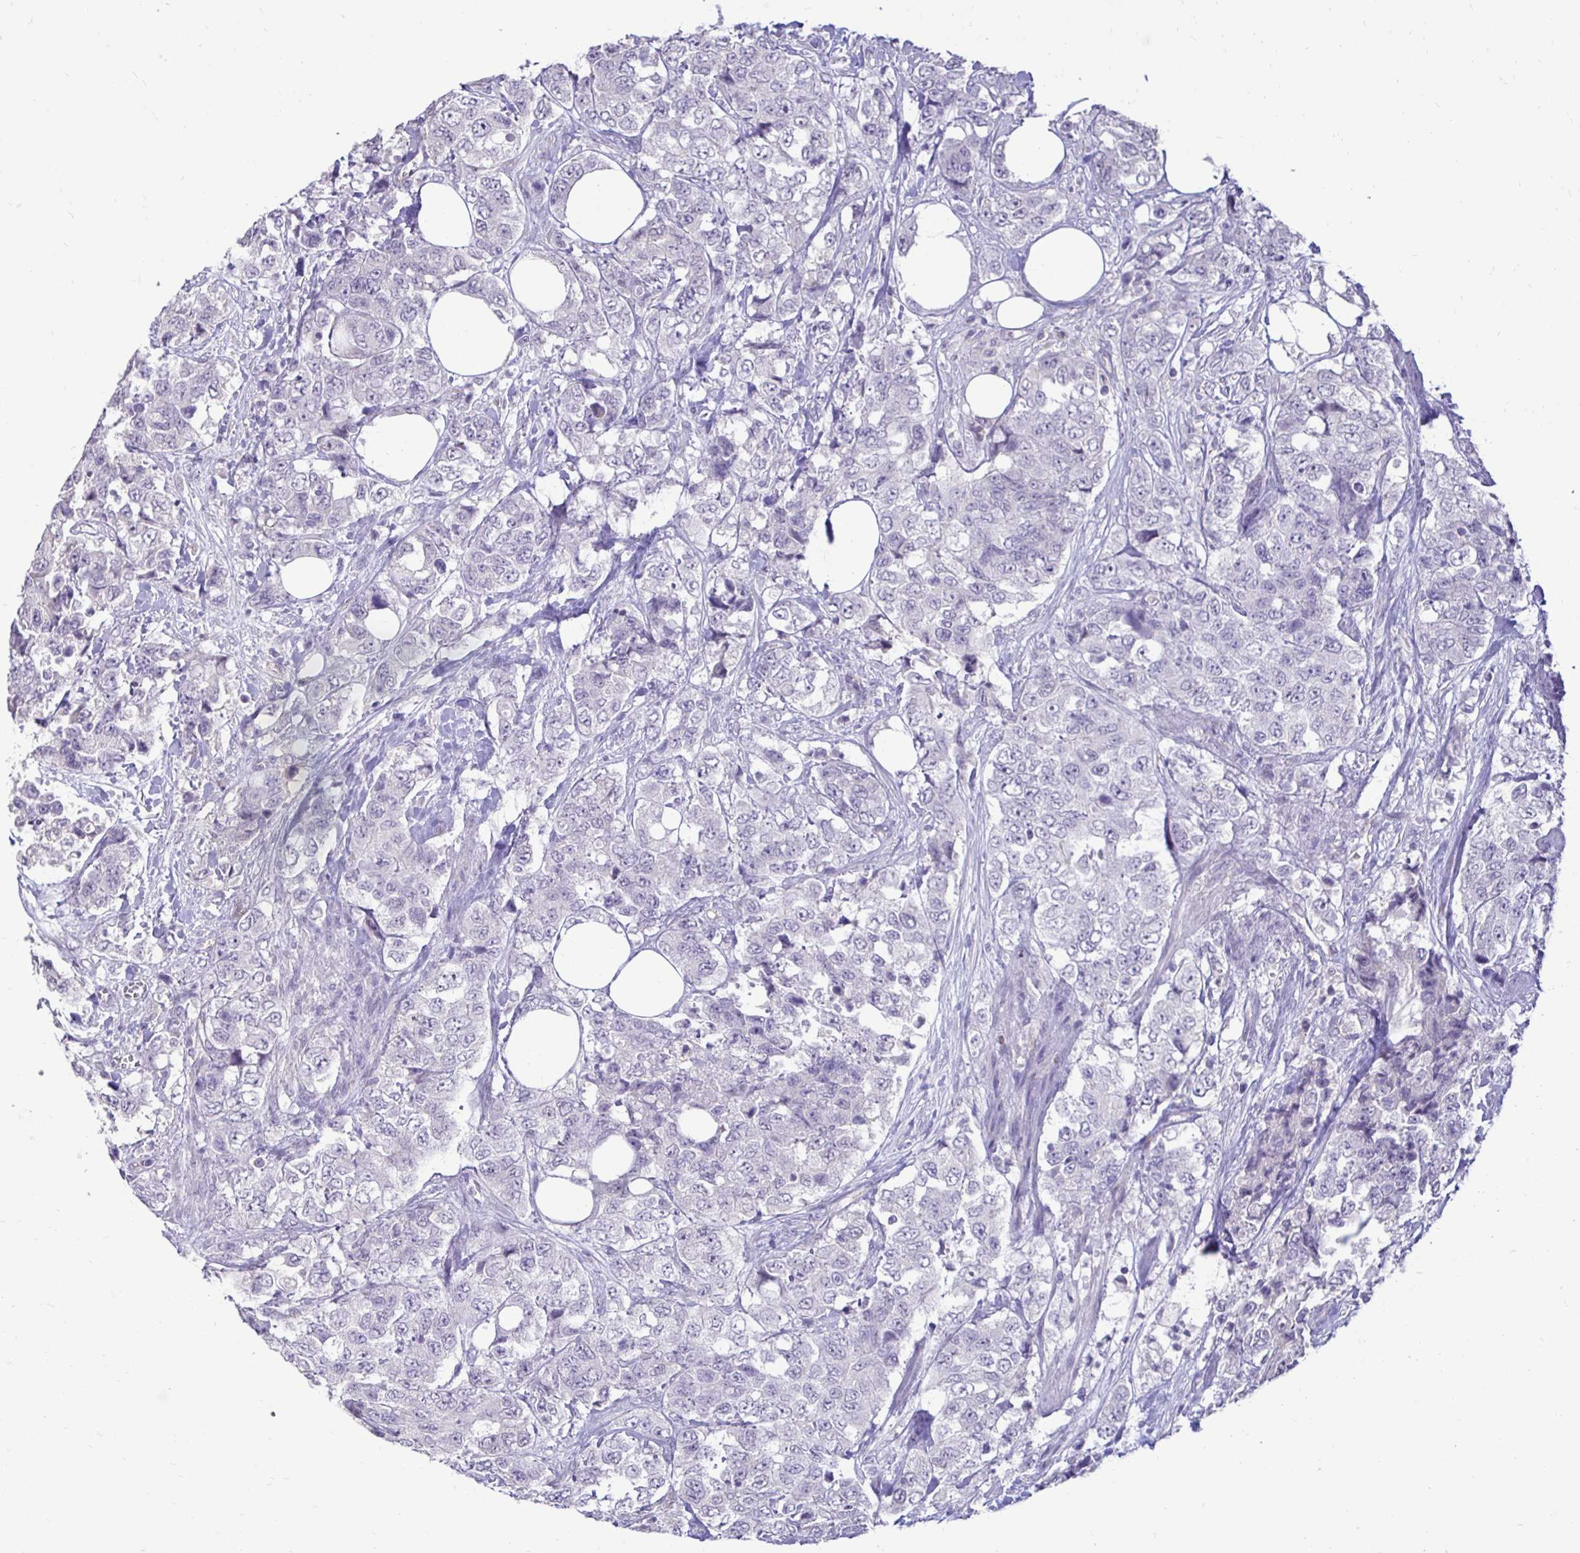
{"staining": {"intensity": "negative", "quantity": "none", "location": "none"}, "tissue": "urothelial cancer", "cell_type": "Tumor cells", "image_type": "cancer", "snomed": [{"axis": "morphology", "description": "Urothelial carcinoma, High grade"}, {"axis": "topography", "description": "Urinary bladder"}], "caption": "High-grade urothelial carcinoma was stained to show a protein in brown. There is no significant positivity in tumor cells. (DAB (3,3'-diaminobenzidine) immunohistochemistry visualized using brightfield microscopy, high magnification).", "gene": "GAS2", "patient": {"sex": "female", "age": 78}}